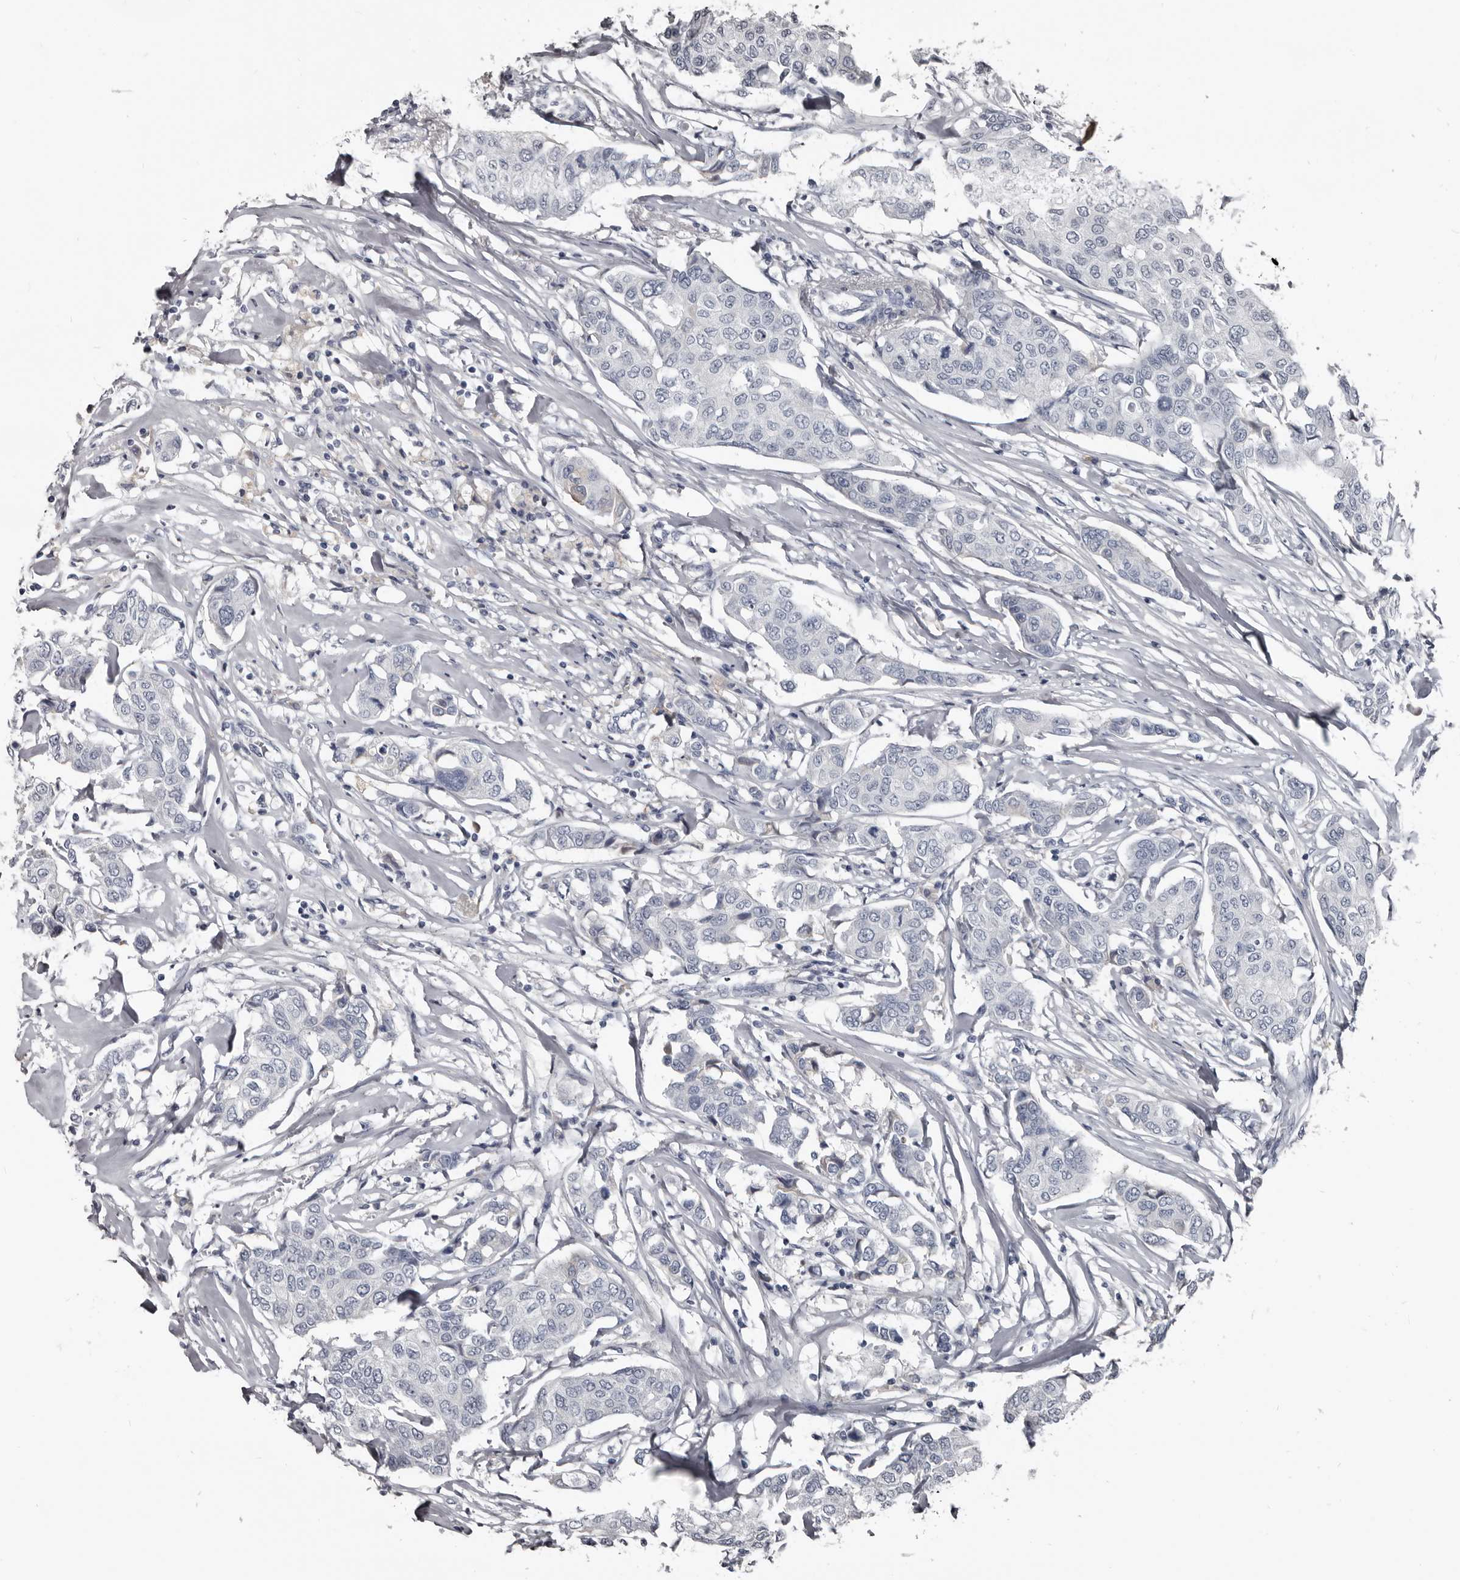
{"staining": {"intensity": "negative", "quantity": "none", "location": "none"}, "tissue": "breast cancer", "cell_type": "Tumor cells", "image_type": "cancer", "snomed": [{"axis": "morphology", "description": "Duct carcinoma"}, {"axis": "topography", "description": "Breast"}], "caption": "Immunohistochemical staining of human breast cancer exhibits no significant expression in tumor cells. (IHC, brightfield microscopy, high magnification).", "gene": "GREB1", "patient": {"sex": "female", "age": 80}}